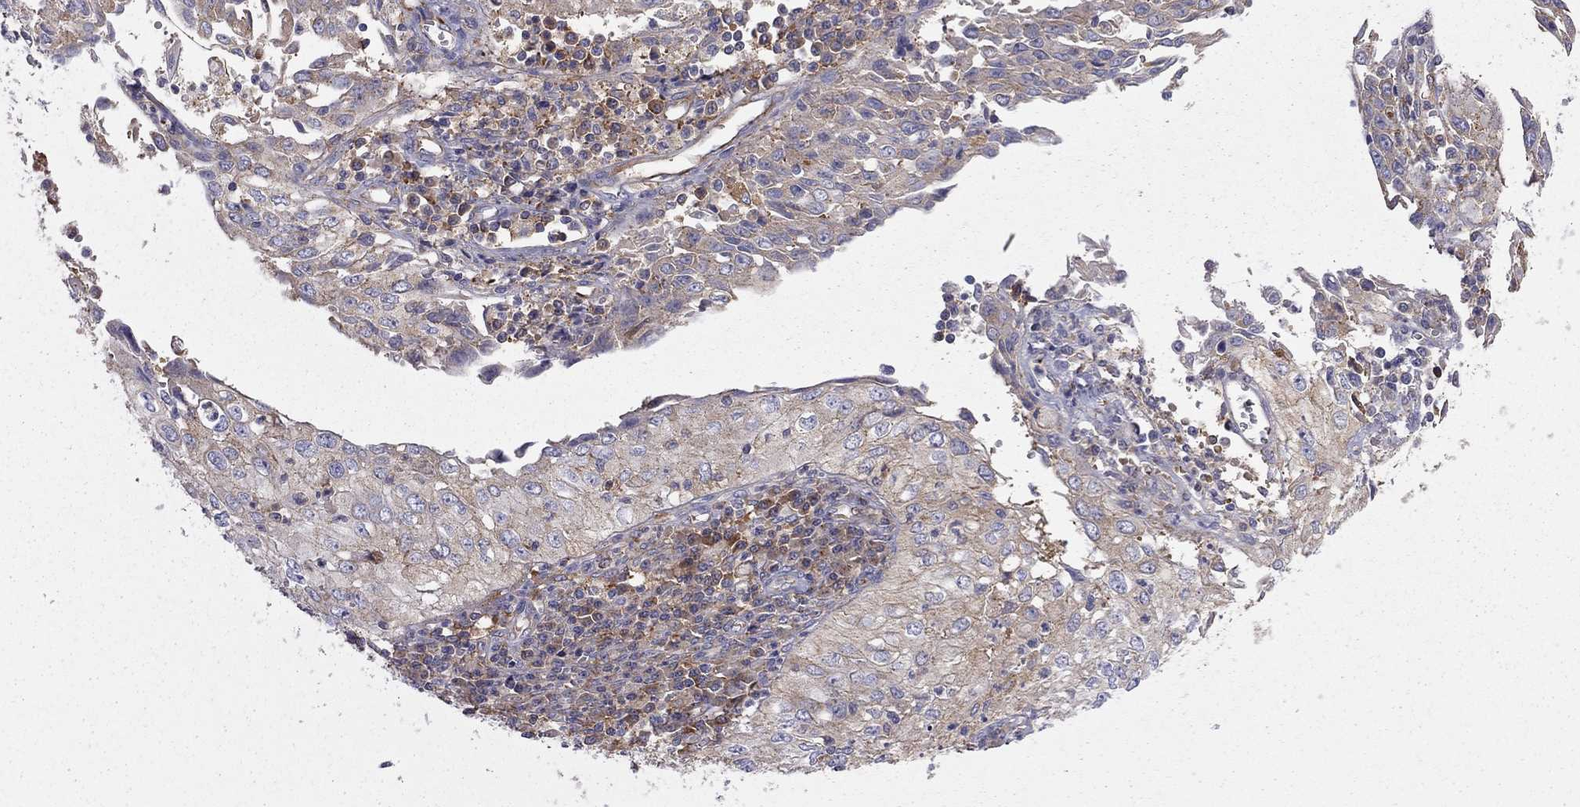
{"staining": {"intensity": "moderate", "quantity": "25%-75%", "location": "cytoplasmic/membranous"}, "tissue": "cervical cancer", "cell_type": "Tumor cells", "image_type": "cancer", "snomed": [{"axis": "morphology", "description": "Squamous cell carcinoma, NOS"}, {"axis": "topography", "description": "Cervix"}], "caption": "This micrograph demonstrates IHC staining of cervical cancer, with medium moderate cytoplasmic/membranous positivity in approximately 25%-75% of tumor cells.", "gene": "EIF4E3", "patient": {"sex": "female", "age": 24}}